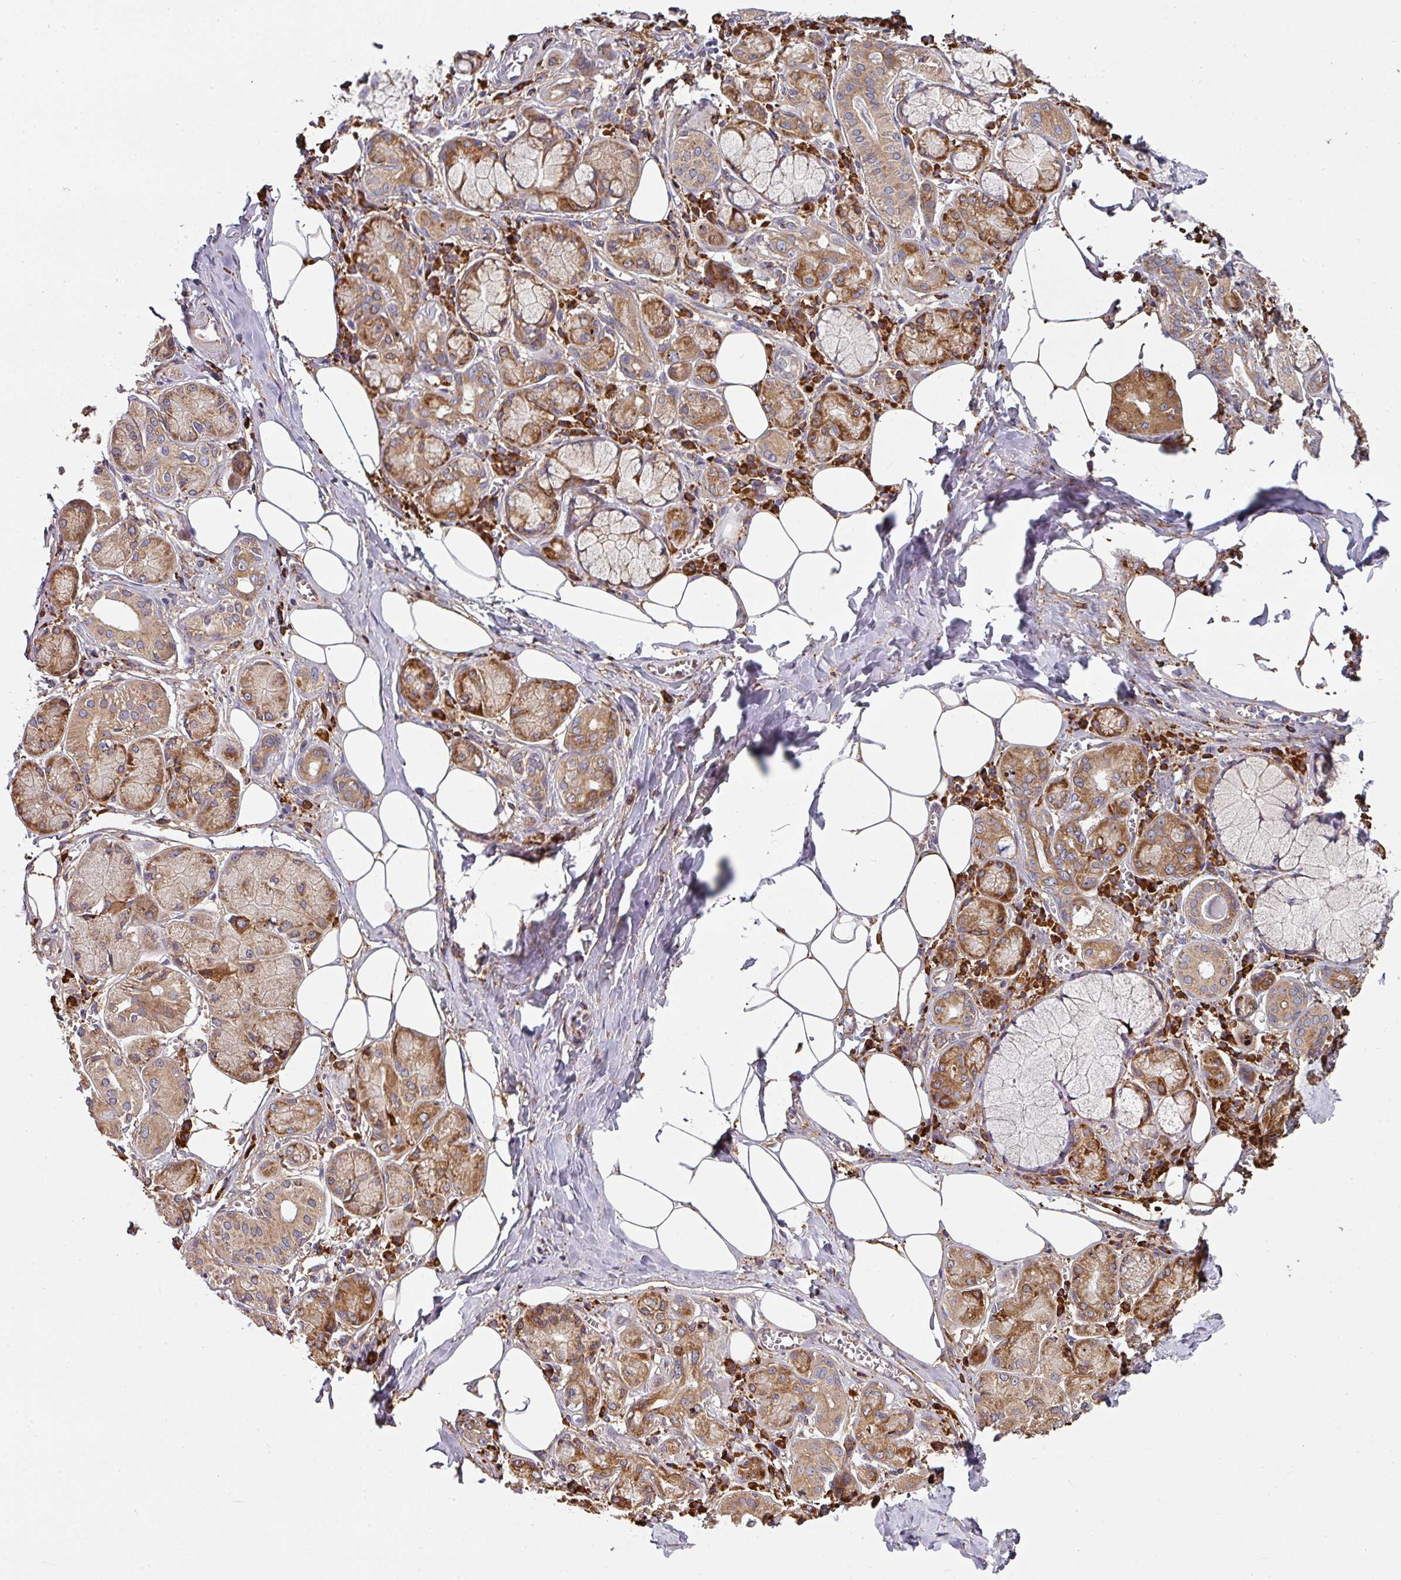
{"staining": {"intensity": "moderate", "quantity": ">75%", "location": "cytoplasmic/membranous"}, "tissue": "salivary gland", "cell_type": "Glandular cells", "image_type": "normal", "snomed": [{"axis": "morphology", "description": "Normal tissue, NOS"}, {"axis": "topography", "description": "Salivary gland"}], "caption": "The immunohistochemical stain shows moderate cytoplasmic/membranous staining in glandular cells of unremarkable salivary gland. (DAB IHC, brown staining for protein, blue staining for nuclei).", "gene": "FAT4", "patient": {"sex": "male", "age": 74}}